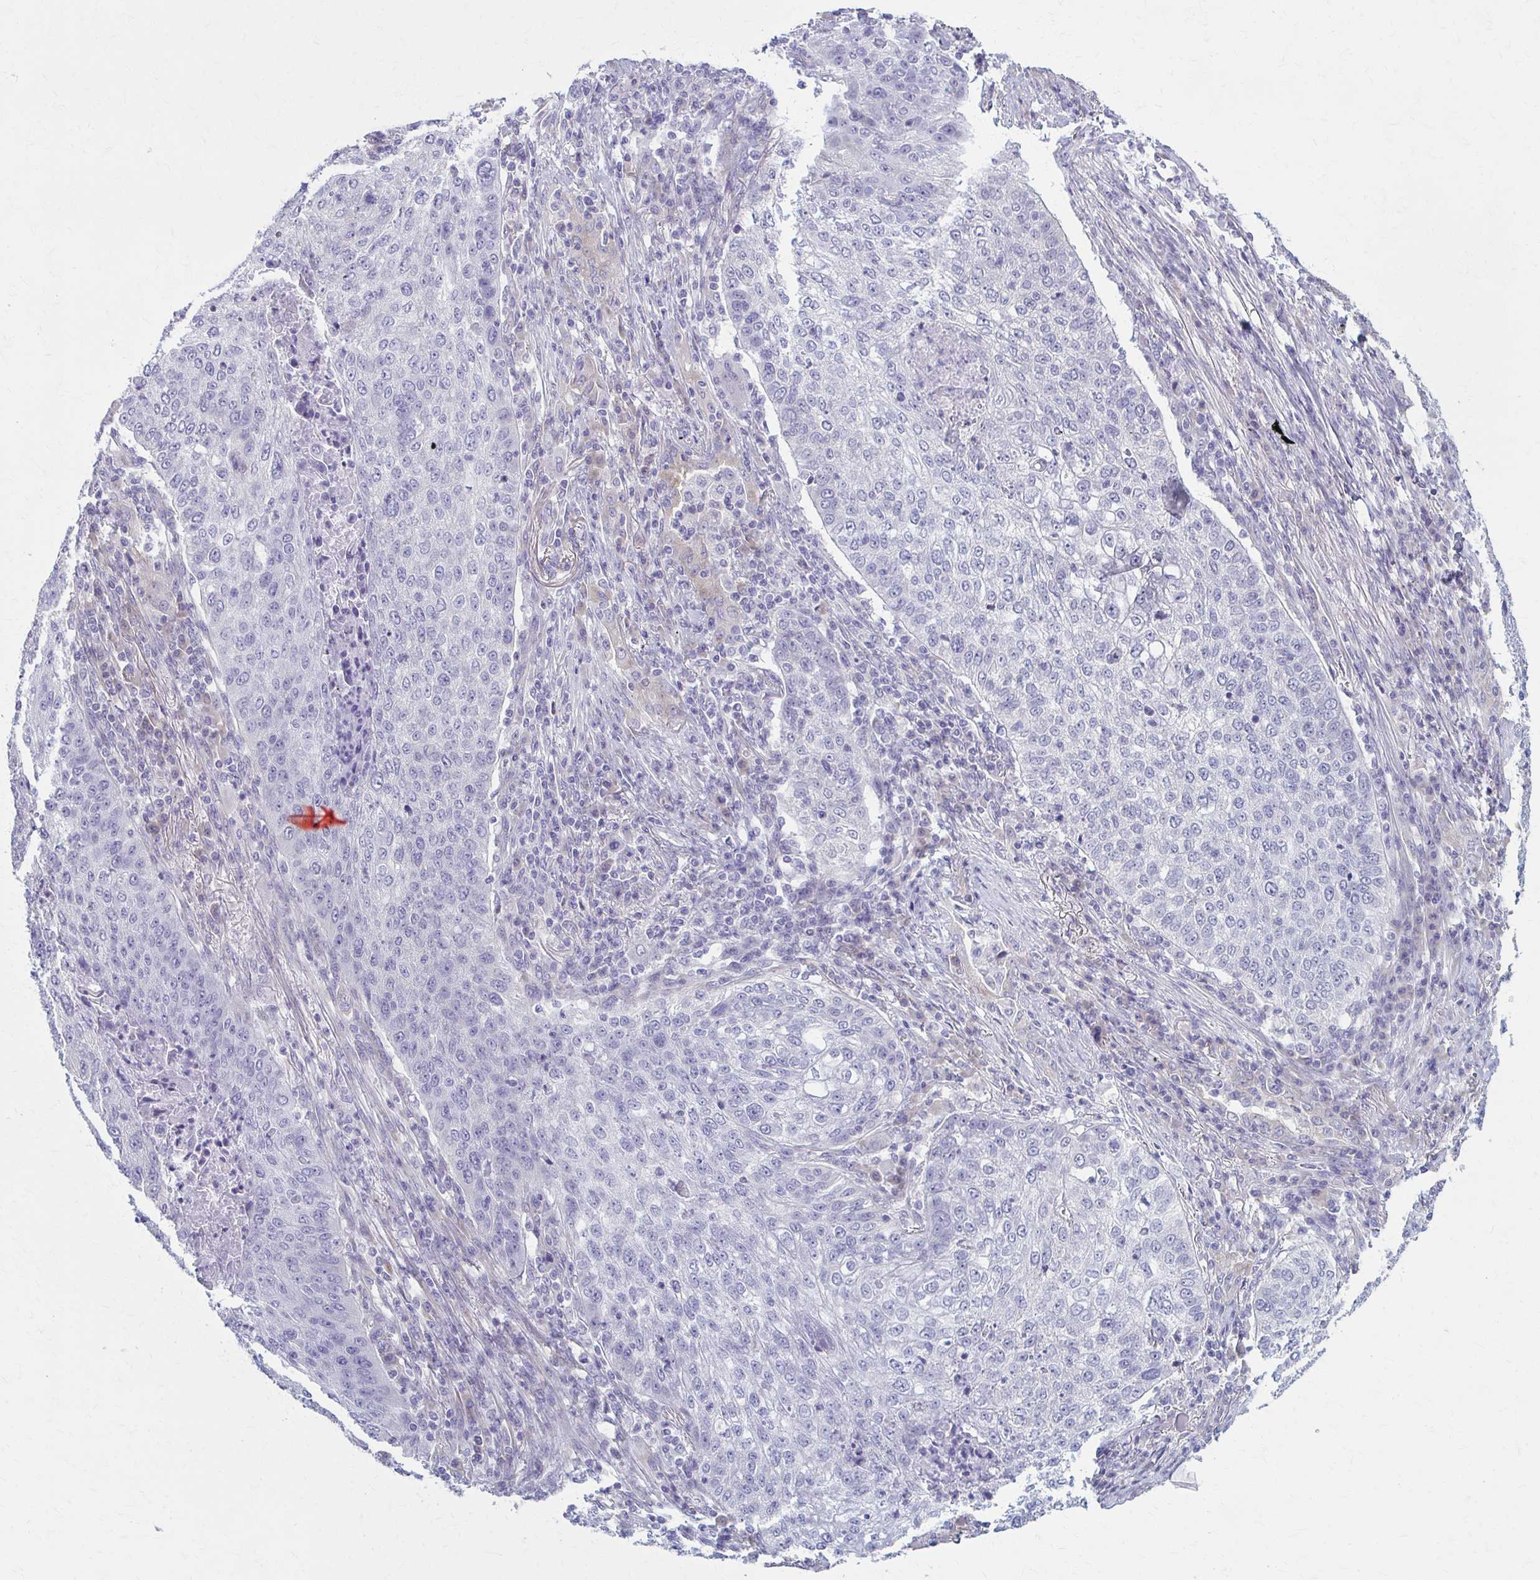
{"staining": {"intensity": "negative", "quantity": "none", "location": "none"}, "tissue": "lung cancer", "cell_type": "Tumor cells", "image_type": "cancer", "snomed": [{"axis": "morphology", "description": "Squamous cell carcinoma, NOS"}, {"axis": "topography", "description": "Lung"}], "caption": "An immunohistochemistry (IHC) photomicrograph of lung cancer is shown. There is no staining in tumor cells of lung cancer.", "gene": "PRKRA", "patient": {"sex": "male", "age": 63}}